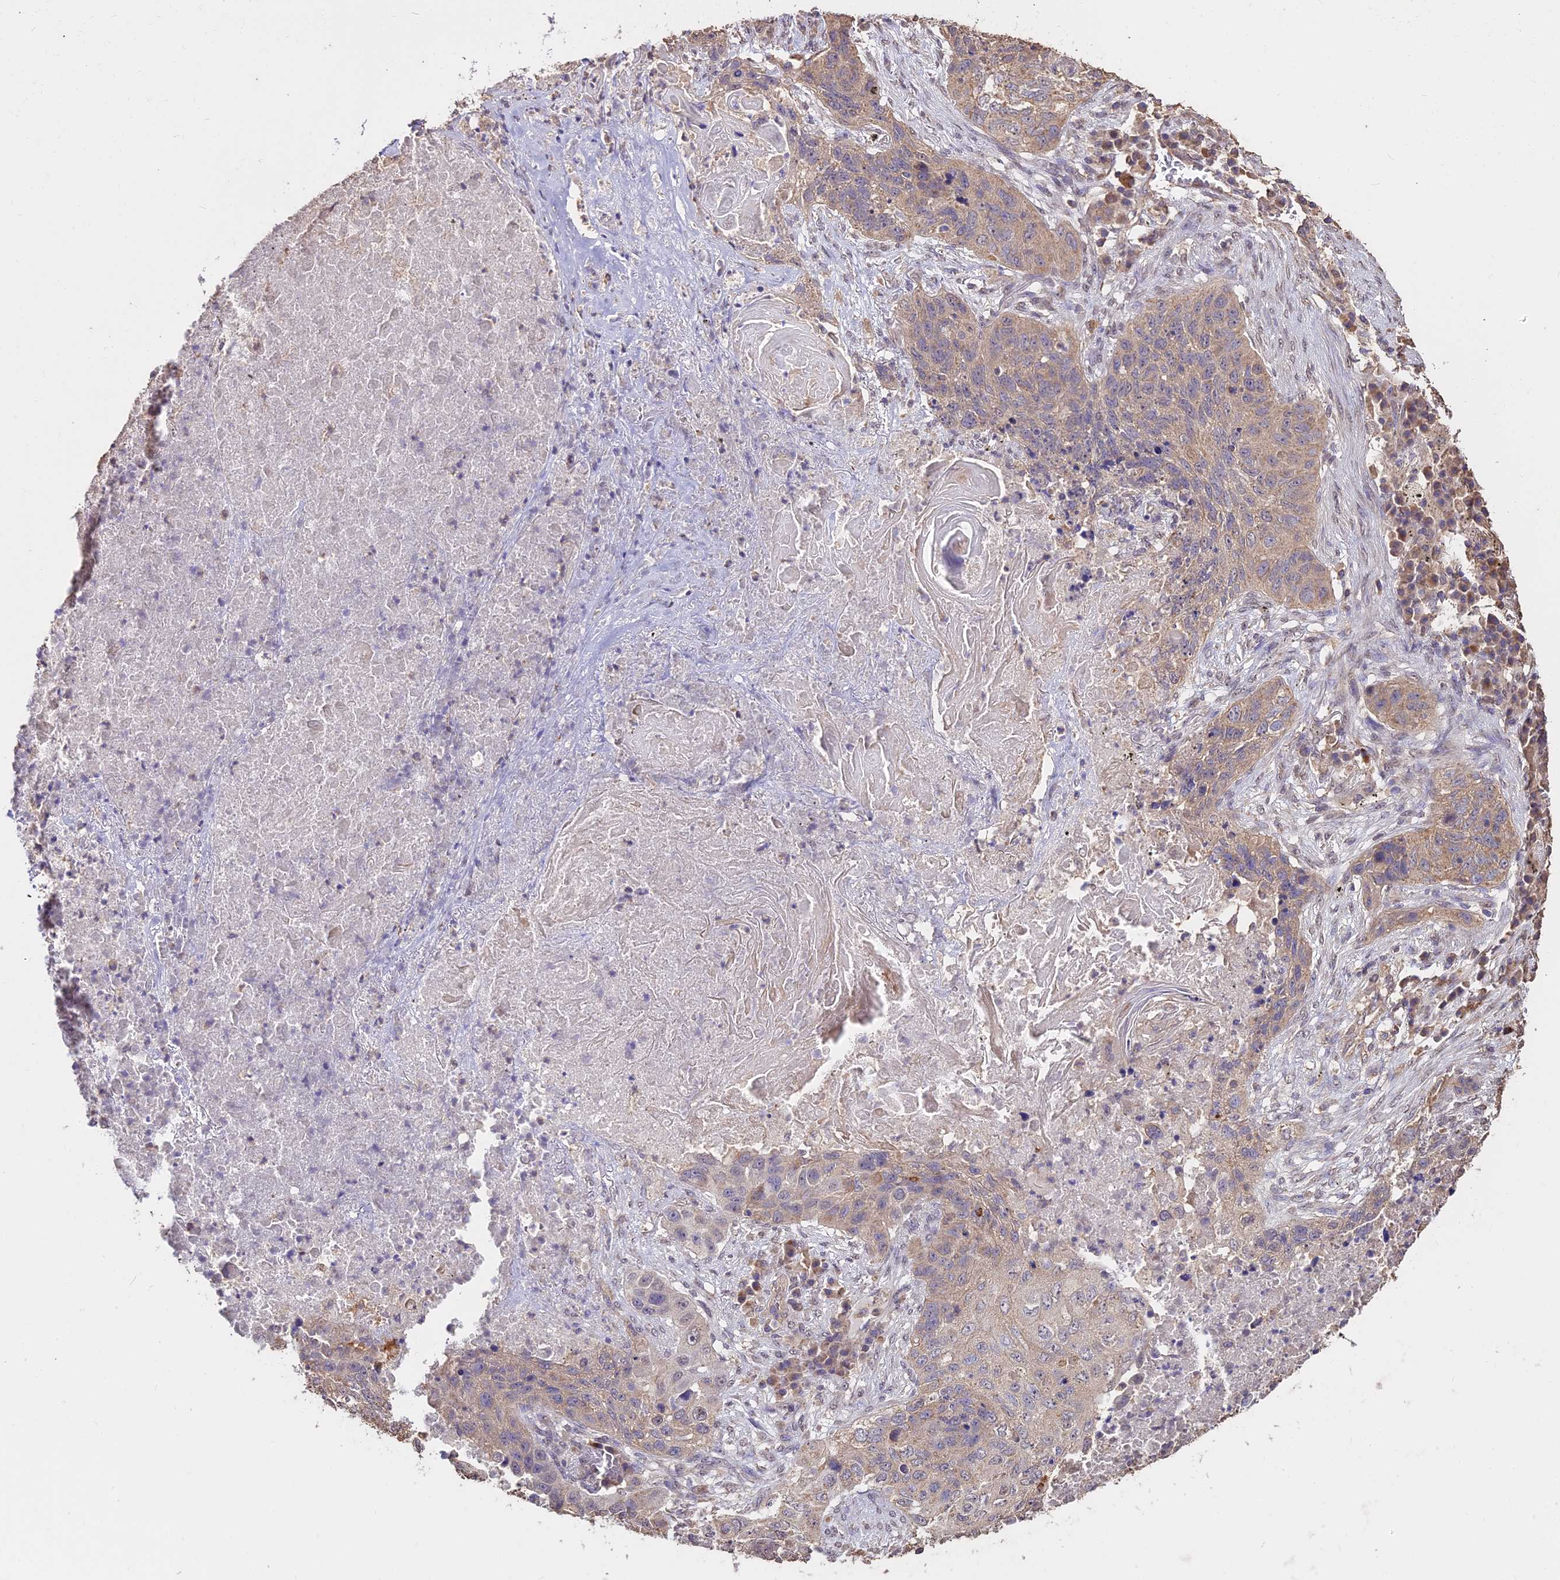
{"staining": {"intensity": "weak", "quantity": "25%-75%", "location": "cytoplasmic/membranous"}, "tissue": "lung cancer", "cell_type": "Tumor cells", "image_type": "cancer", "snomed": [{"axis": "morphology", "description": "Squamous cell carcinoma, NOS"}, {"axis": "topography", "description": "Lung"}], "caption": "Protein analysis of lung squamous cell carcinoma tissue shows weak cytoplasmic/membranous expression in about 25%-75% of tumor cells. The staining was performed using DAB, with brown indicating positive protein expression. Nuclei are stained blue with hematoxylin.", "gene": "METTL13", "patient": {"sex": "female", "age": 63}}